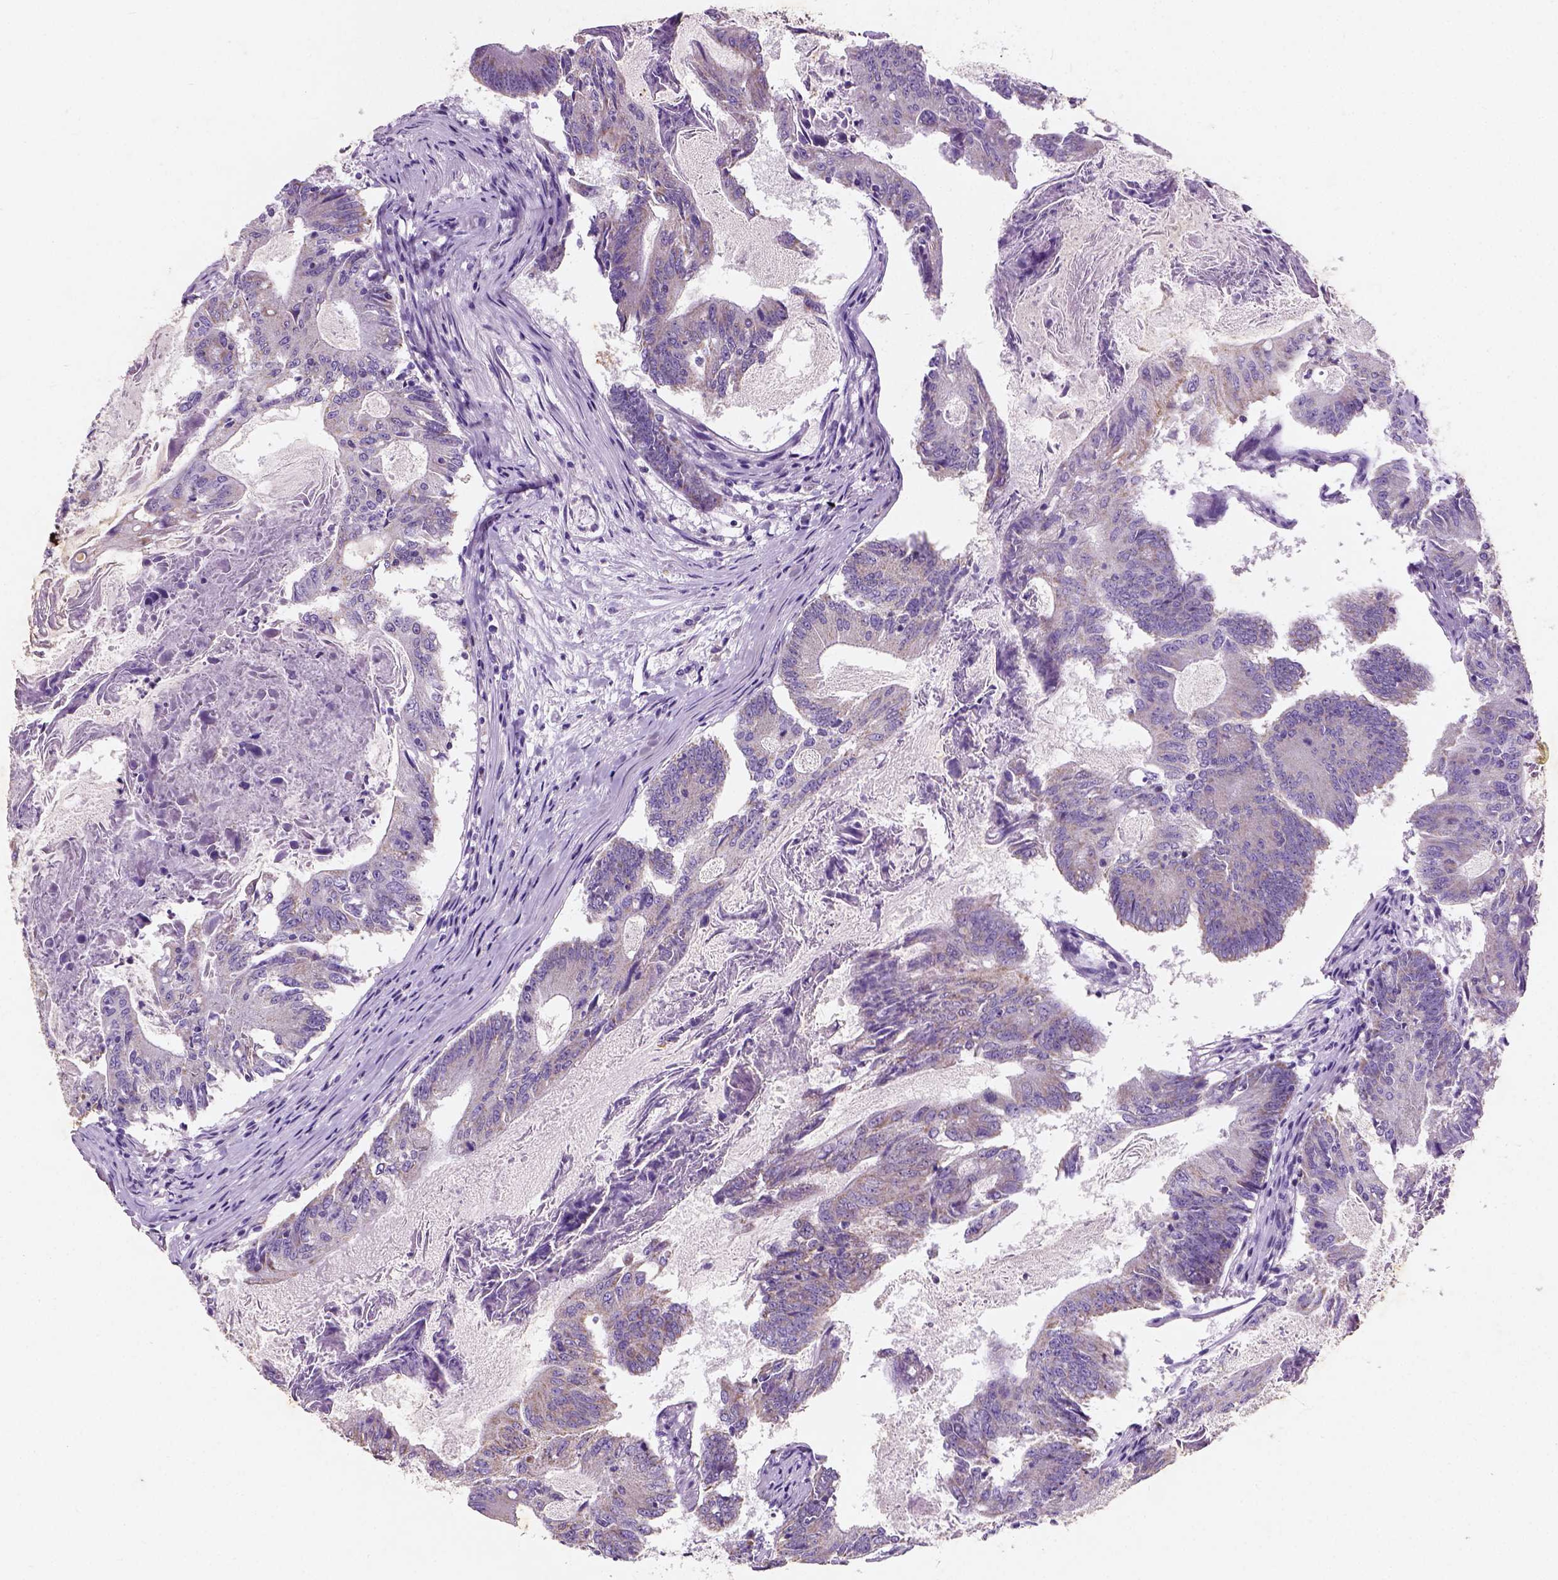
{"staining": {"intensity": "negative", "quantity": "none", "location": "none"}, "tissue": "colorectal cancer", "cell_type": "Tumor cells", "image_type": "cancer", "snomed": [{"axis": "morphology", "description": "Adenocarcinoma, NOS"}, {"axis": "topography", "description": "Colon"}], "caption": "A high-resolution photomicrograph shows IHC staining of adenocarcinoma (colorectal), which reveals no significant expression in tumor cells. (Immunohistochemistry (ihc), brightfield microscopy, high magnification).", "gene": "CHODL", "patient": {"sex": "female", "age": 70}}